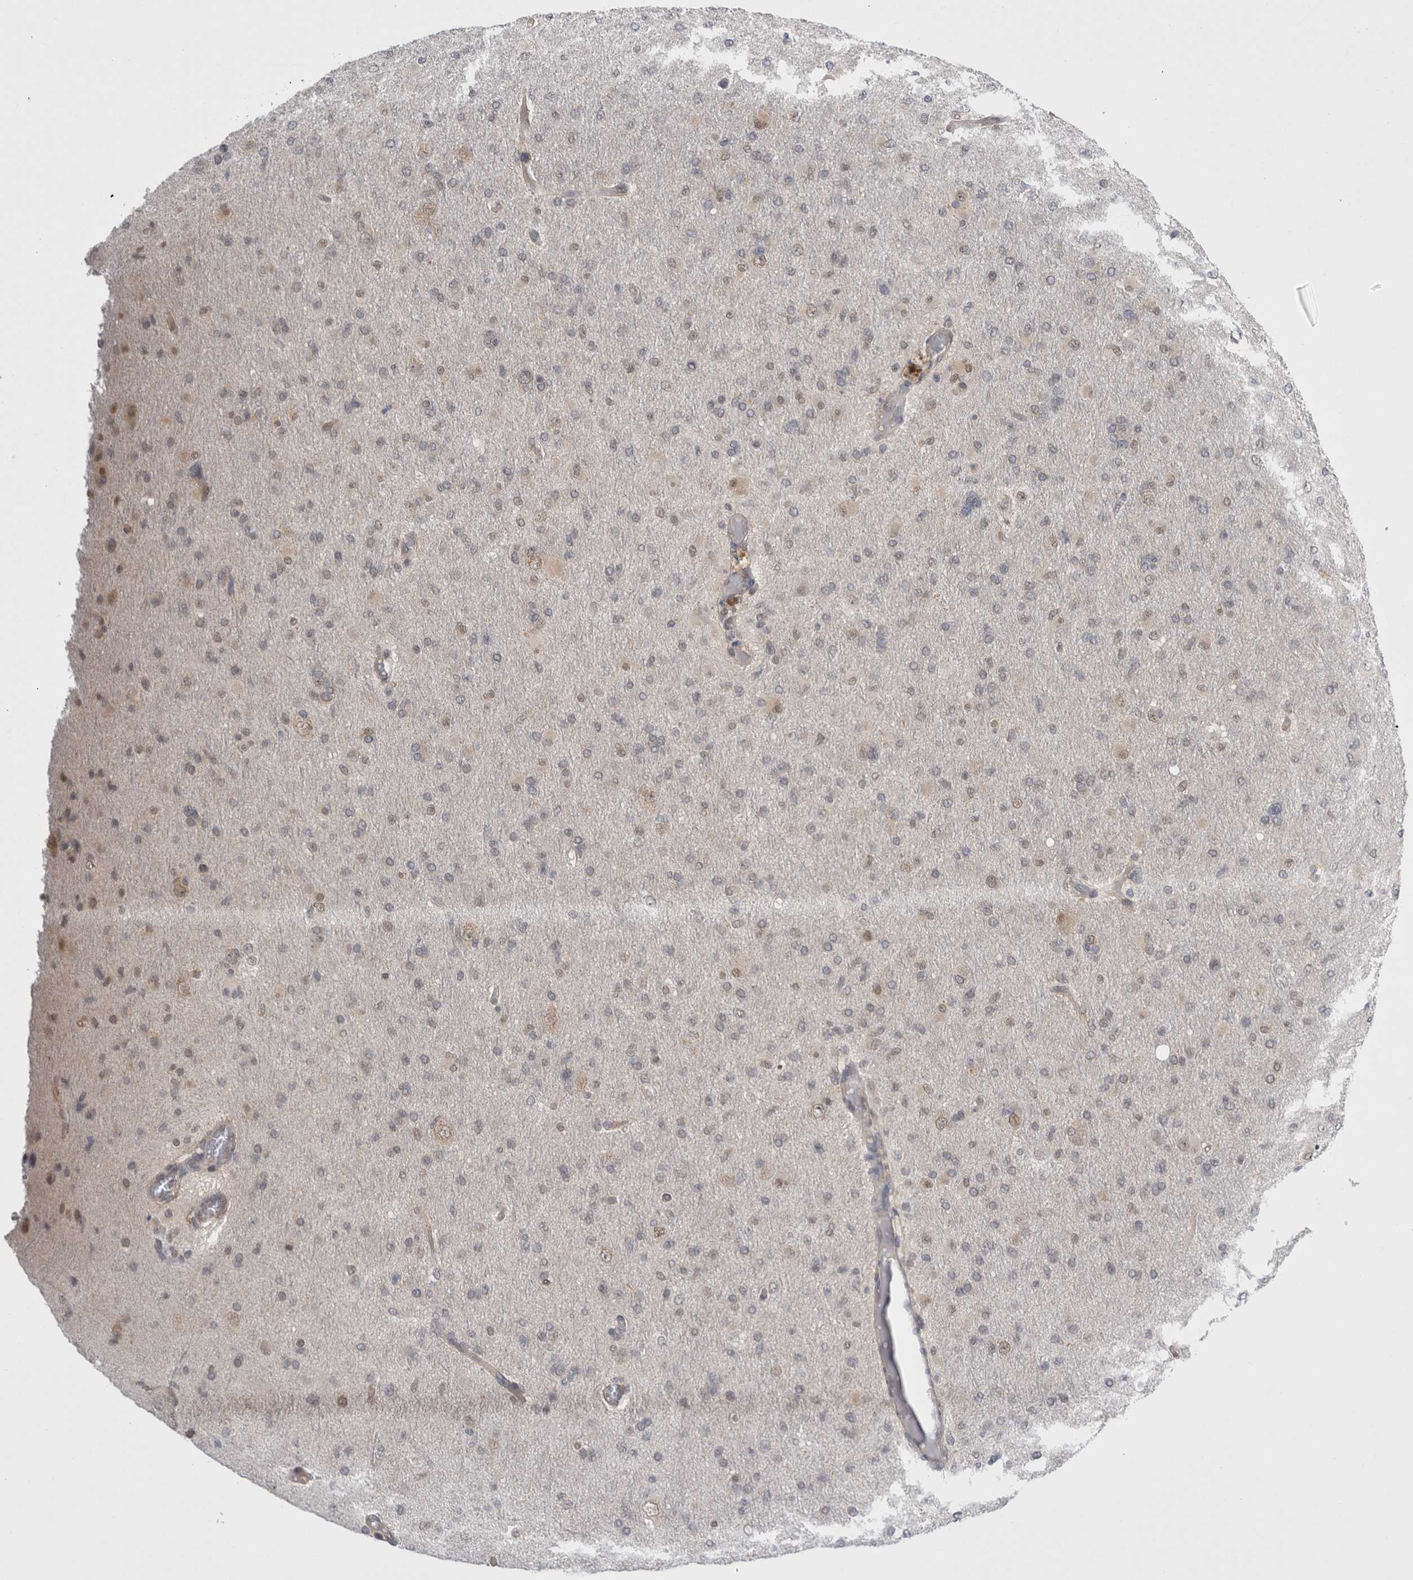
{"staining": {"intensity": "negative", "quantity": "none", "location": "none"}, "tissue": "glioma", "cell_type": "Tumor cells", "image_type": "cancer", "snomed": [{"axis": "morphology", "description": "Glioma, malignant, High grade"}, {"axis": "topography", "description": "Cerebral cortex"}], "caption": "High power microscopy image of an immunohistochemistry micrograph of glioma, revealing no significant positivity in tumor cells. (Stains: DAB IHC with hematoxylin counter stain, Microscopy: brightfield microscopy at high magnification).", "gene": "PSMB2", "patient": {"sex": "female", "age": 36}}